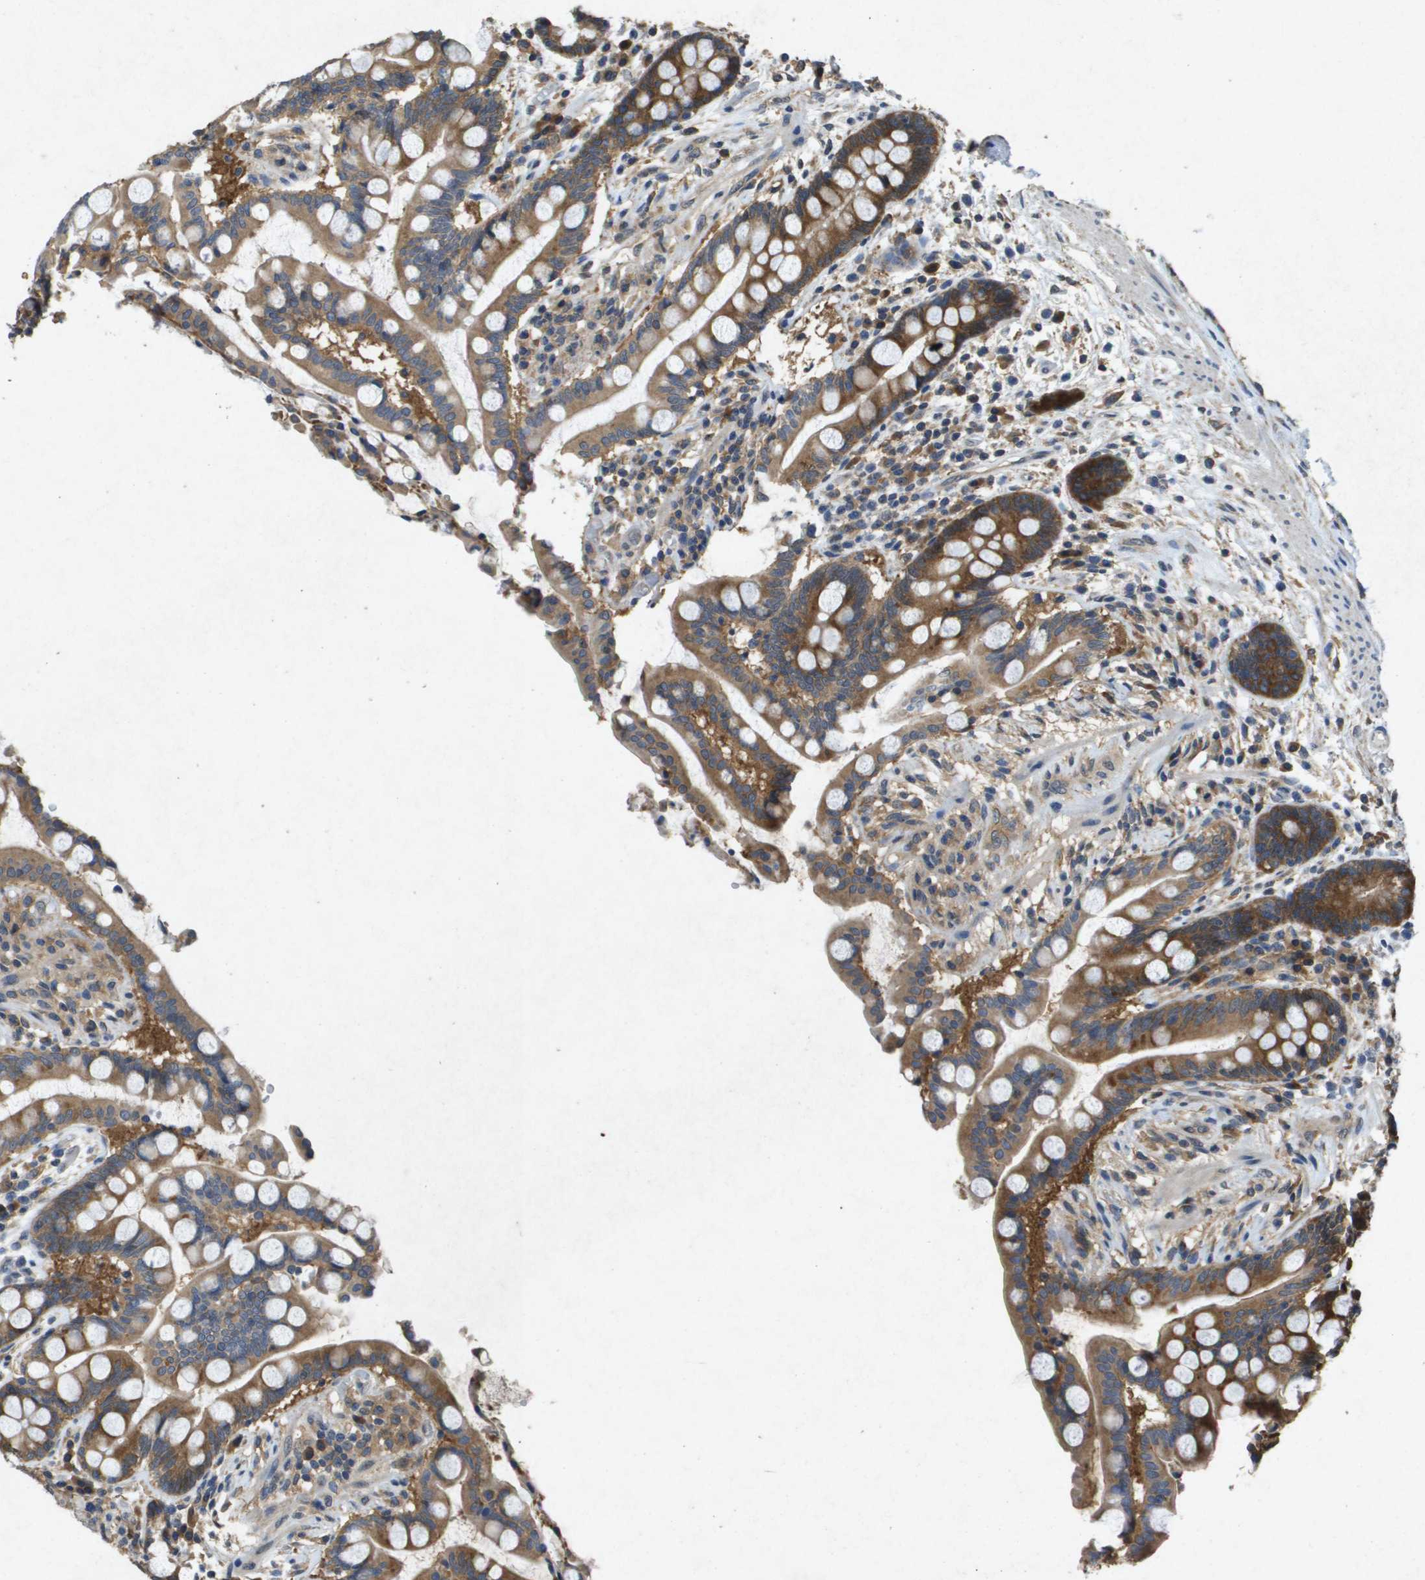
{"staining": {"intensity": "negative", "quantity": "none", "location": "none"}, "tissue": "colon", "cell_type": "Endothelial cells", "image_type": "normal", "snomed": [{"axis": "morphology", "description": "Normal tissue, NOS"}, {"axis": "topography", "description": "Colon"}], "caption": "High magnification brightfield microscopy of normal colon stained with DAB (brown) and counterstained with hematoxylin (blue): endothelial cells show no significant staining. (DAB (3,3'-diaminobenzidine) IHC with hematoxylin counter stain).", "gene": "PTPRT", "patient": {"sex": "male", "age": 73}}